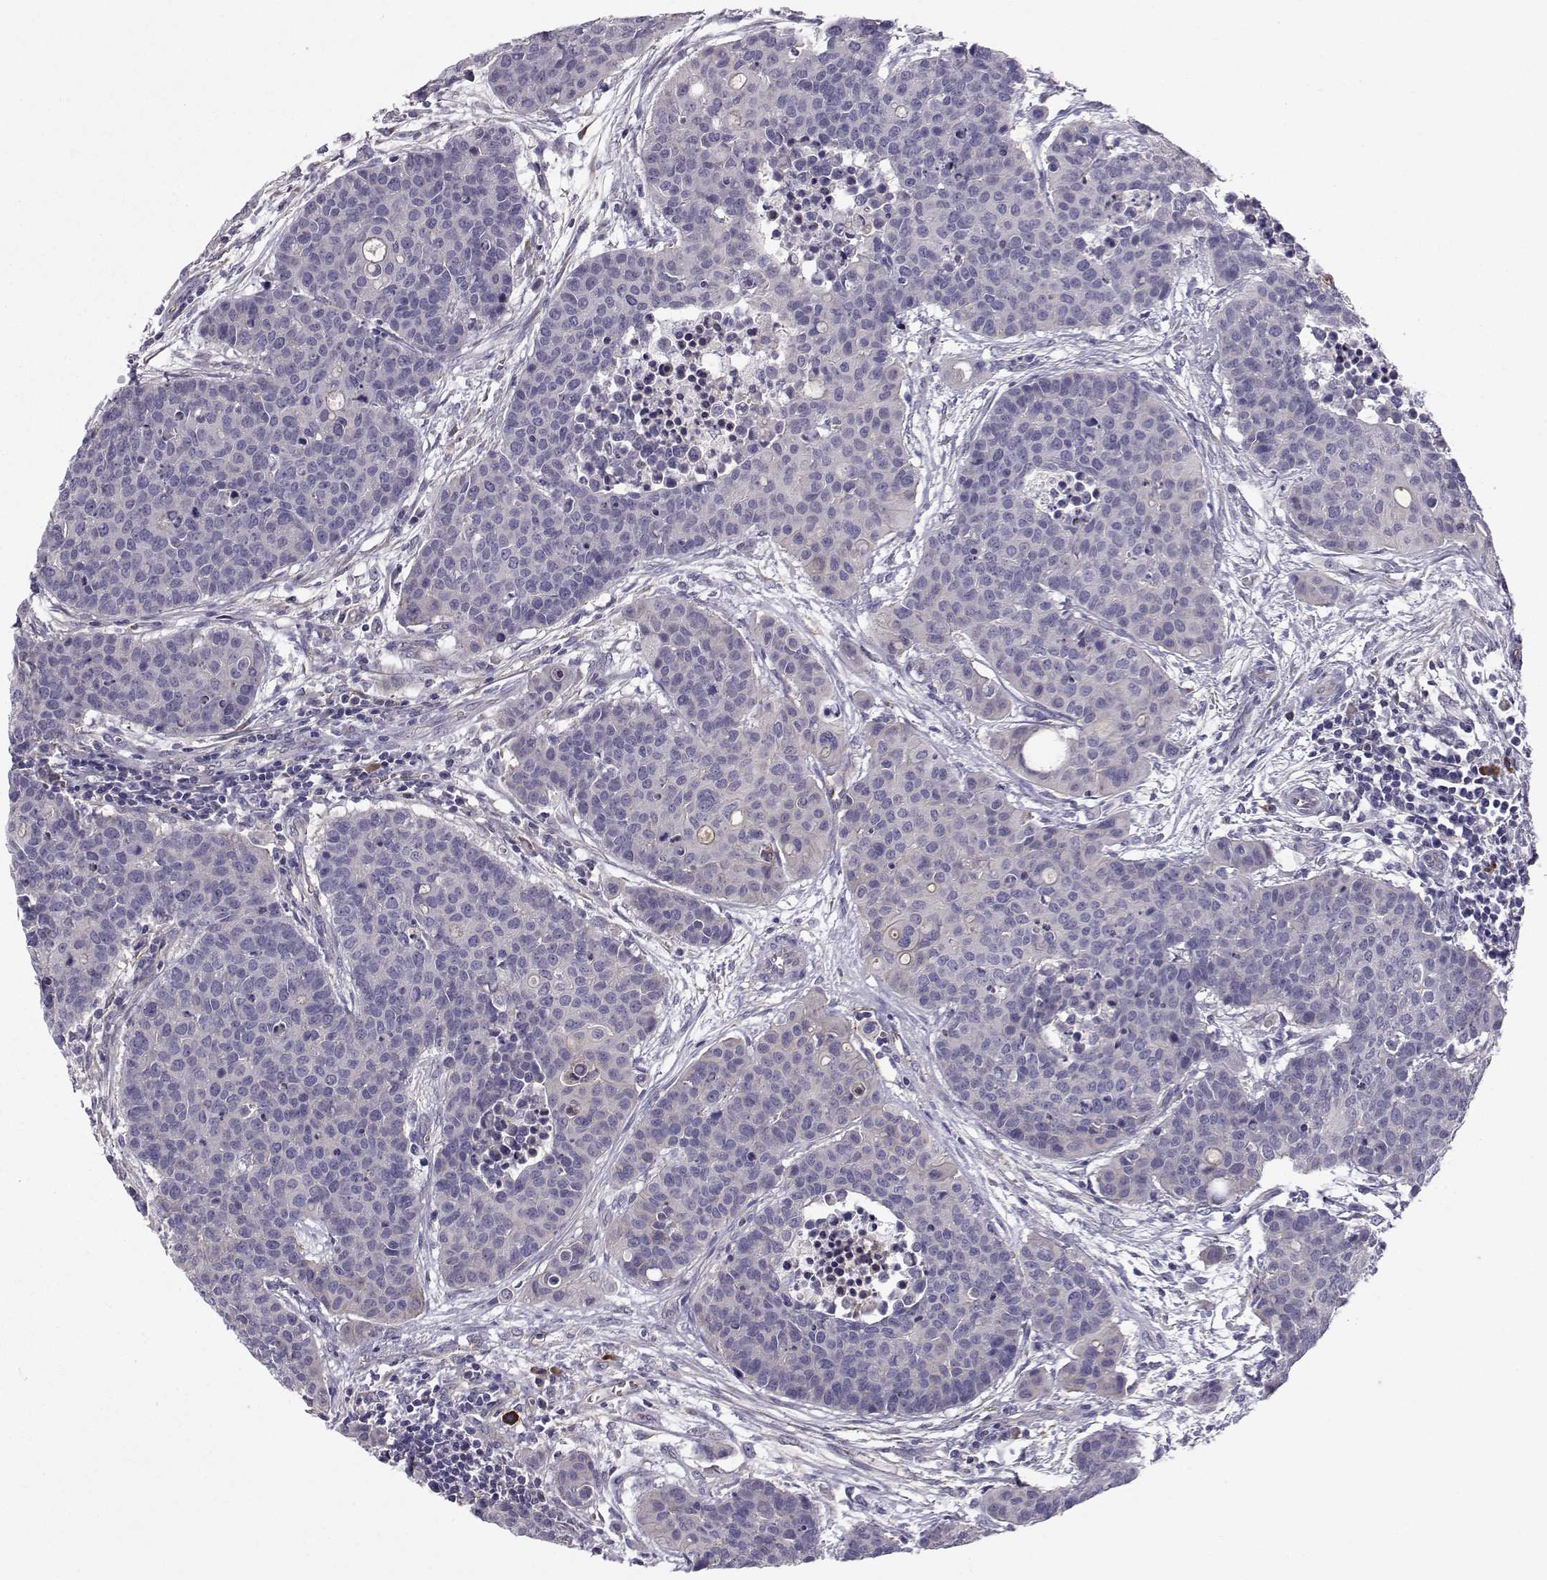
{"staining": {"intensity": "weak", "quantity": "<25%", "location": "cytoplasmic/membranous"}, "tissue": "carcinoid", "cell_type": "Tumor cells", "image_type": "cancer", "snomed": [{"axis": "morphology", "description": "Carcinoid, malignant, NOS"}, {"axis": "topography", "description": "Colon"}], "caption": "Immunohistochemical staining of human malignant carcinoid demonstrates no significant staining in tumor cells.", "gene": "QPCT", "patient": {"sex": "male", "age": 81}}